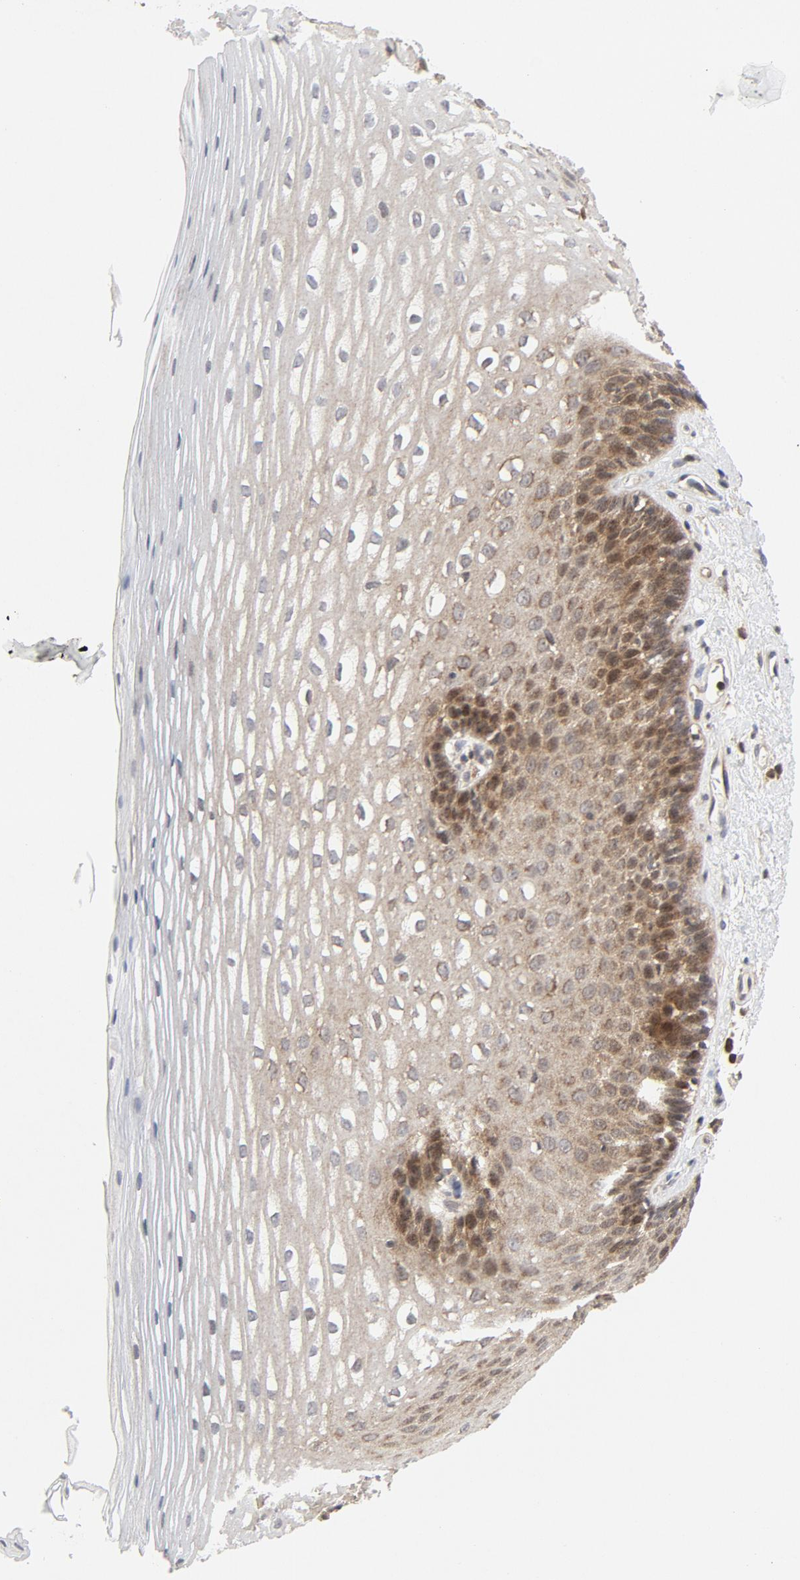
{"staining": {"intensity": "moderate", "quantity": "25%-75%", "location": "cytoplasmic/membranous"}, "tissue": "esophagus", "cell_type": "Squamous epithelial cells", "image_type": "normal", "snomed": [{"axis": "morphology", "description": "Normal tissue, NOS"}, {"axis": "topography", "description": "Esophagus"}], "caption": "Immunohistochemical staining of benign esophagus exhibits medium levels of moderate cytoplasmic/membranous positivity in approximately 25%-75% of squamous epithelial cells. (brown staining indicates protein expression, while blue staining denotes nuclei).", "gene": "MAP2K7", "patient": {"sex": "female", "age": 70}}